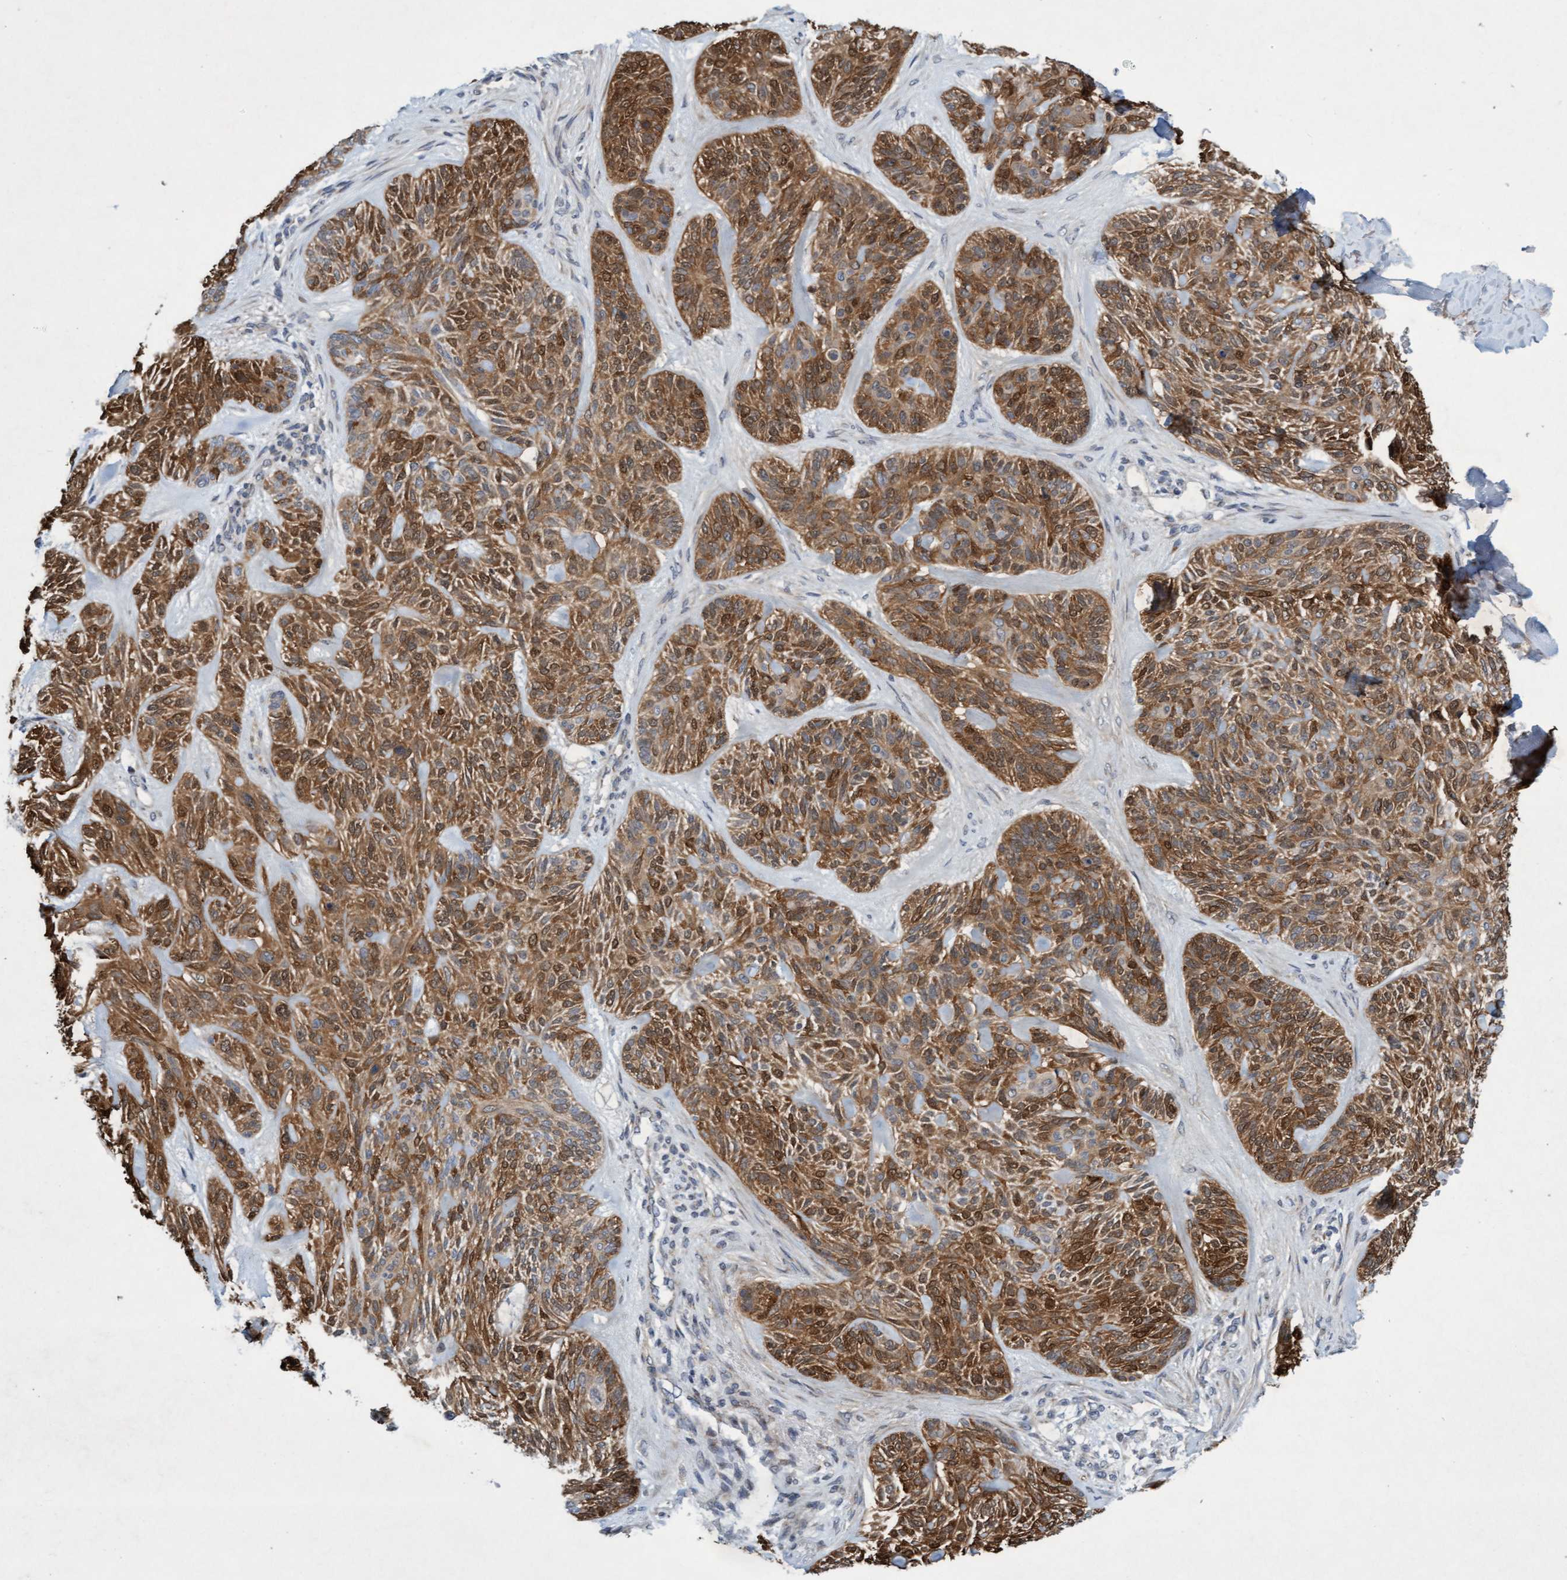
{"staining": {"intensity": "moderate", "quantity": ">75%", "location": "cytoplasmic/membranous,nuclear"}, "tissue": "skin cancer", "cell_type": "Tumor cells", "image_type": "cancer", "snomed": [{"axis": "morphology", "description": "Basal cell carcinoma"}, {"axis": "topography", "description": "Skin"}], "caption": "Basal cell carcinoma (skin) tissue shows moderate cytoplasmic/membranous and nuclear staining in approximately >75% of tumor cells The protein of interest is shown in brown color, while the nuclei are stained blue.", "gene": "DDHD2", "patient": {"sex": "male", "age": 55}}